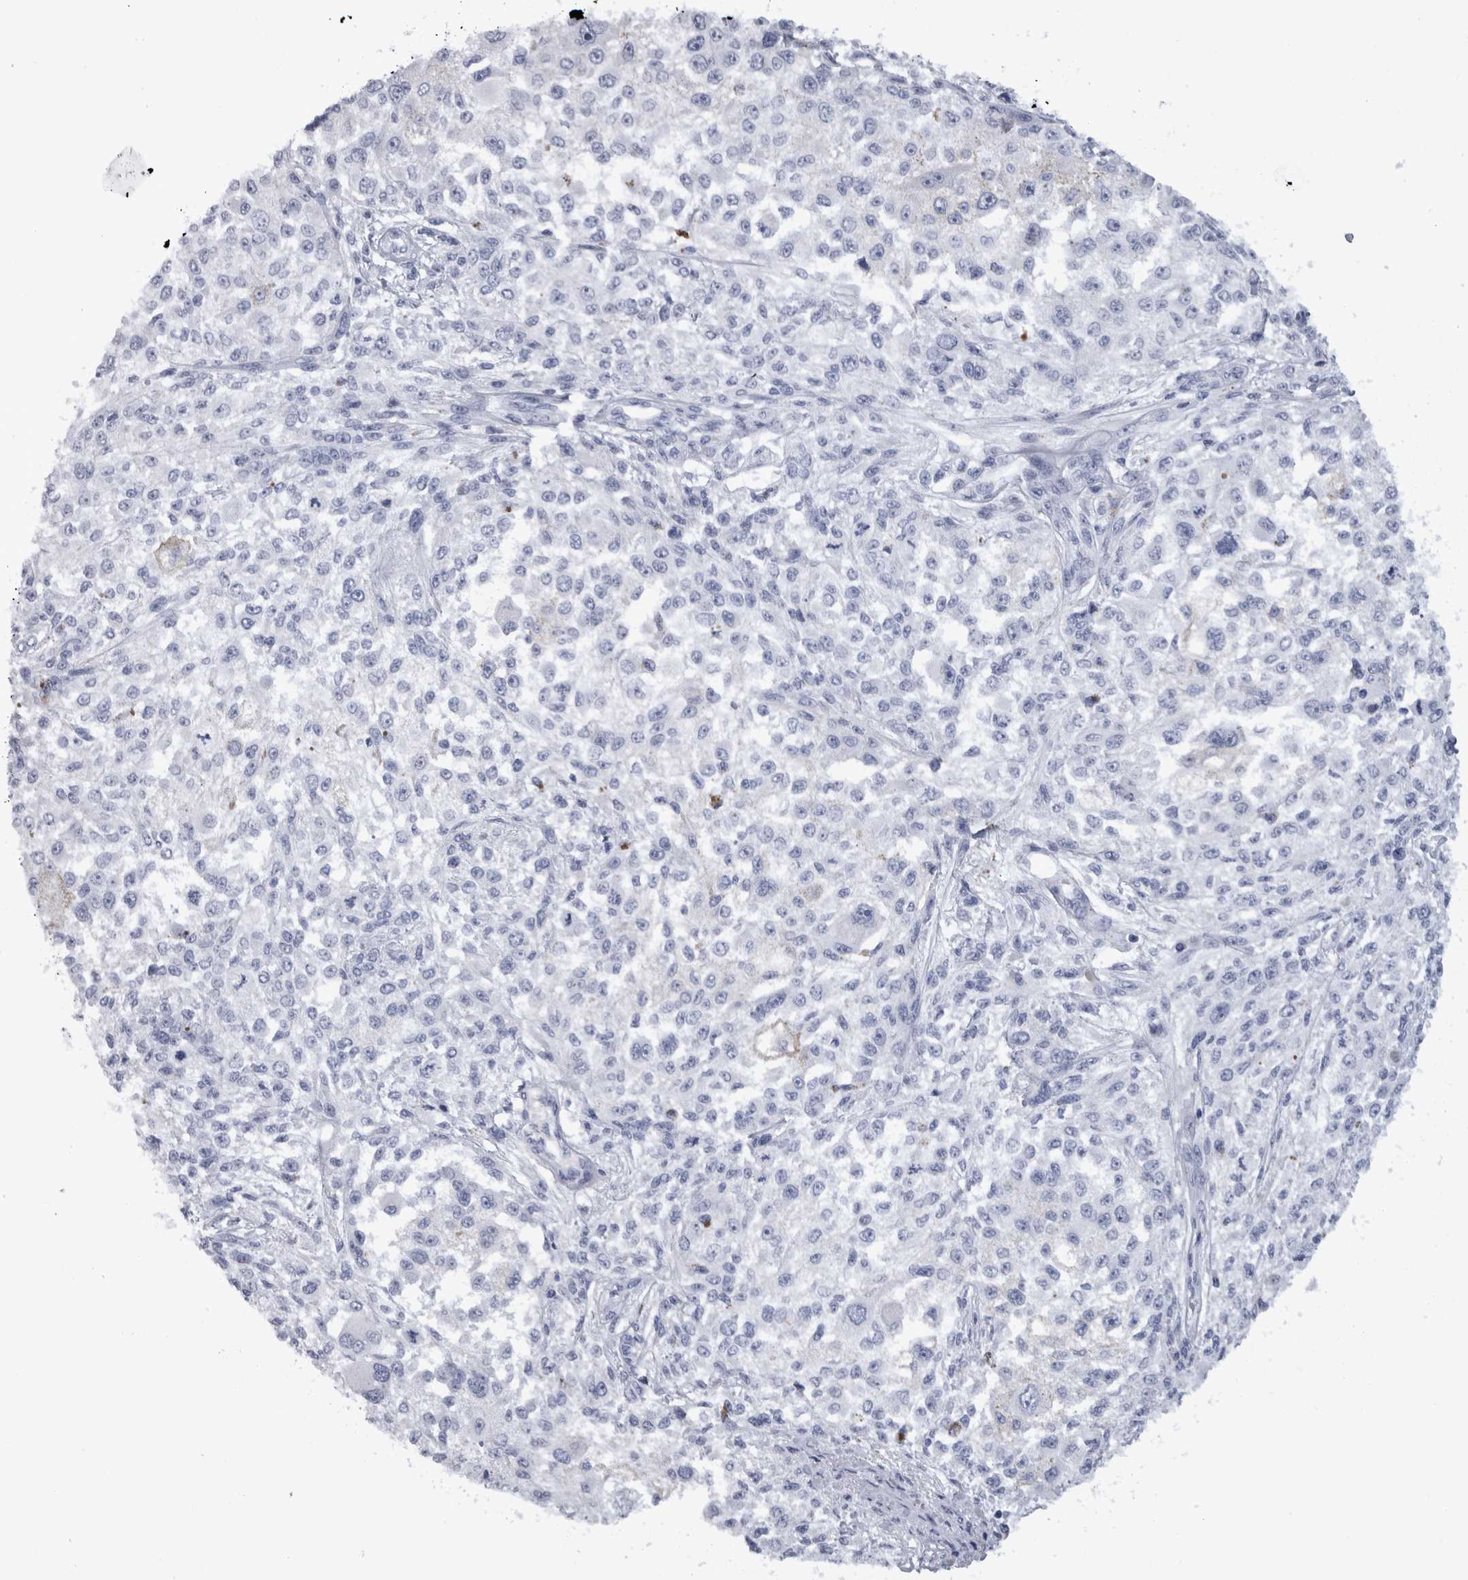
{"staining": {"intensity": "negative", "quantity": "none", "location": "none"}, "tissue": "melanoma", "cell_type": "Tumor cells", "image_type": "cancer", "snomed": [{"axis": "morphology", "description": "Necrosis, NOS"}, {"axis": "morphology", "description": "Malignant melanoma, NOS"}, {"axis": "topography", "description": "Skin"}], "caption": "High magnification brightfield microscopy of malignant melanoma stained with DAB (brown) and counterstained with hematoxylin (blue): tumor cells show no significant positivity.", "gene": "PAX5", "patient": {"sex": "female", "age": 87}}